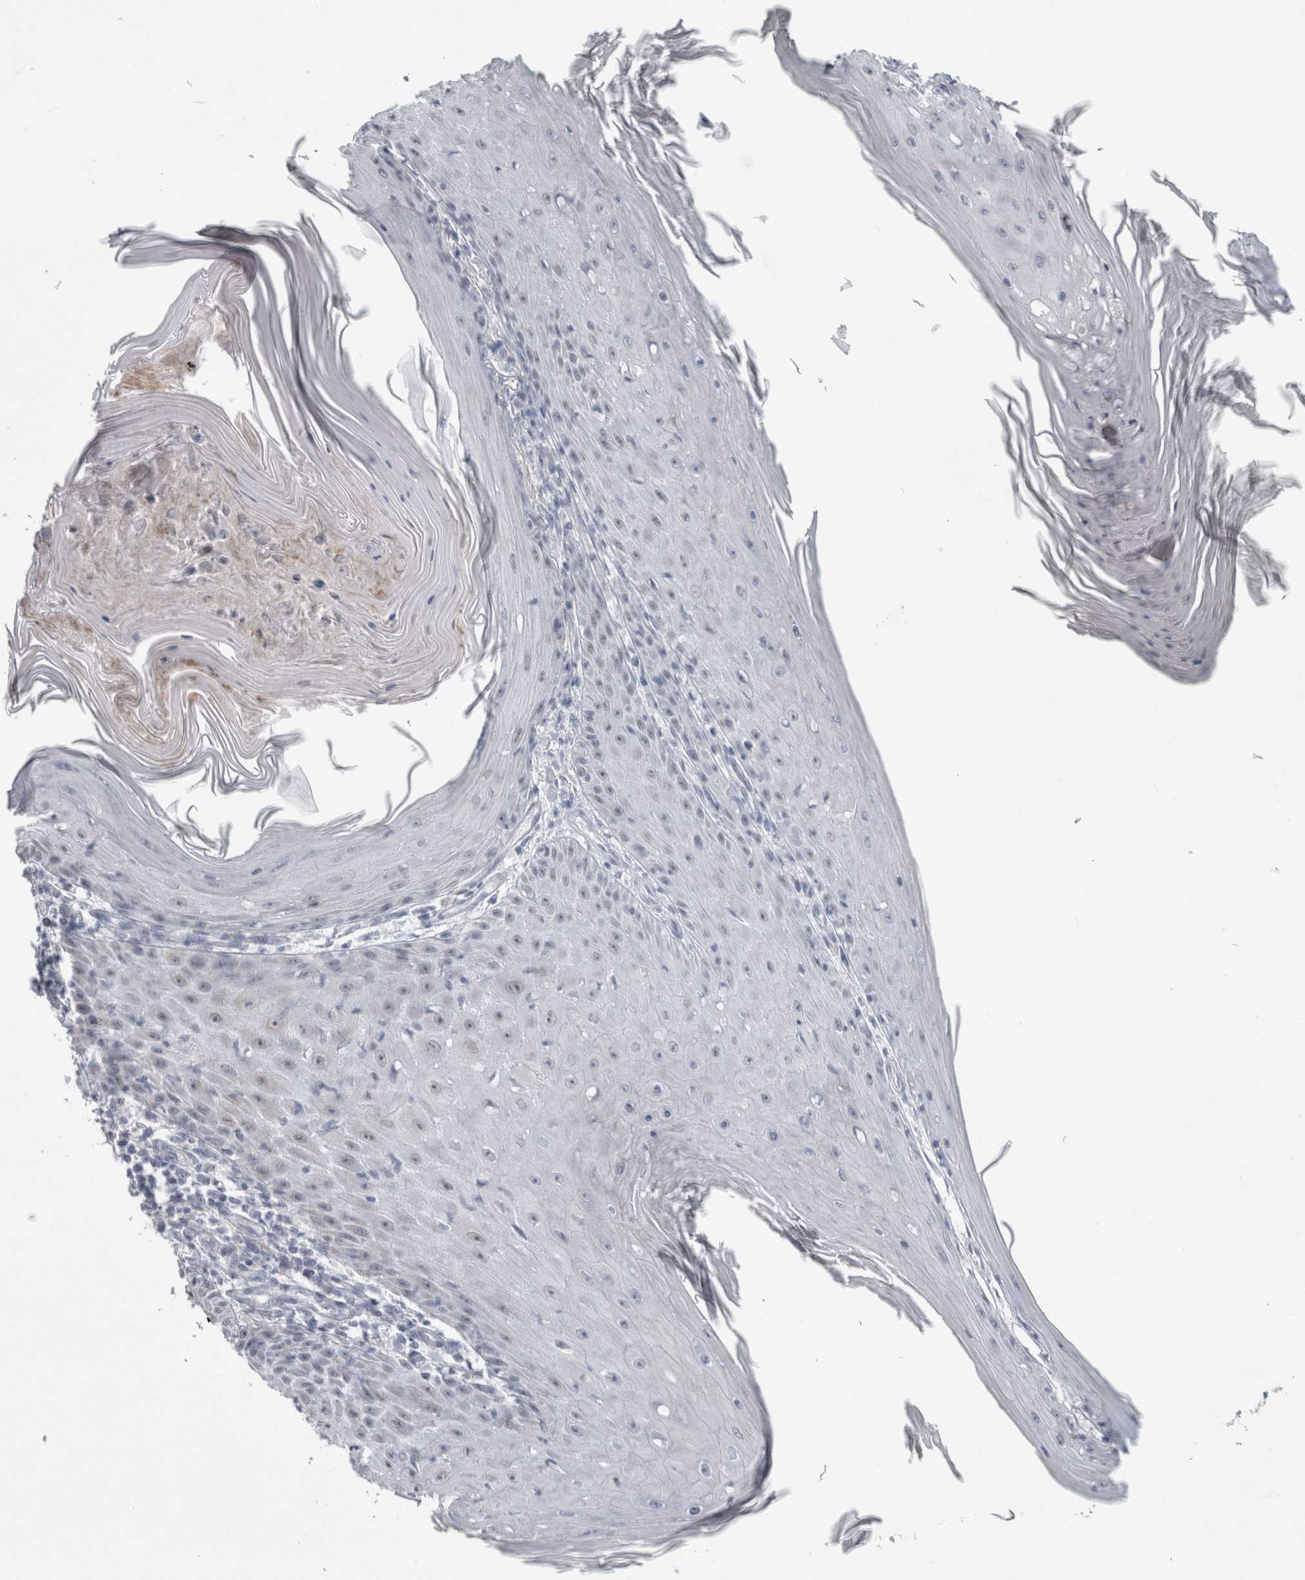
{"staining": {"intensity": "negative", "quantity": "none", "location": "none"}, "tissue": "skin cancer", "cell_type": "Tumor cells", "image_type": "cancer", "snomed": [{"axis": "morphology", "description": "Squamous cell carcinoma, NOS"}, {"axis": "topography", "description": "Skin"}], "caption": "Tumor cells are negative for brown protein staining in skin cancer.", "gene": "PLIN1", "patient": {"sex": "female", "age": 73}}